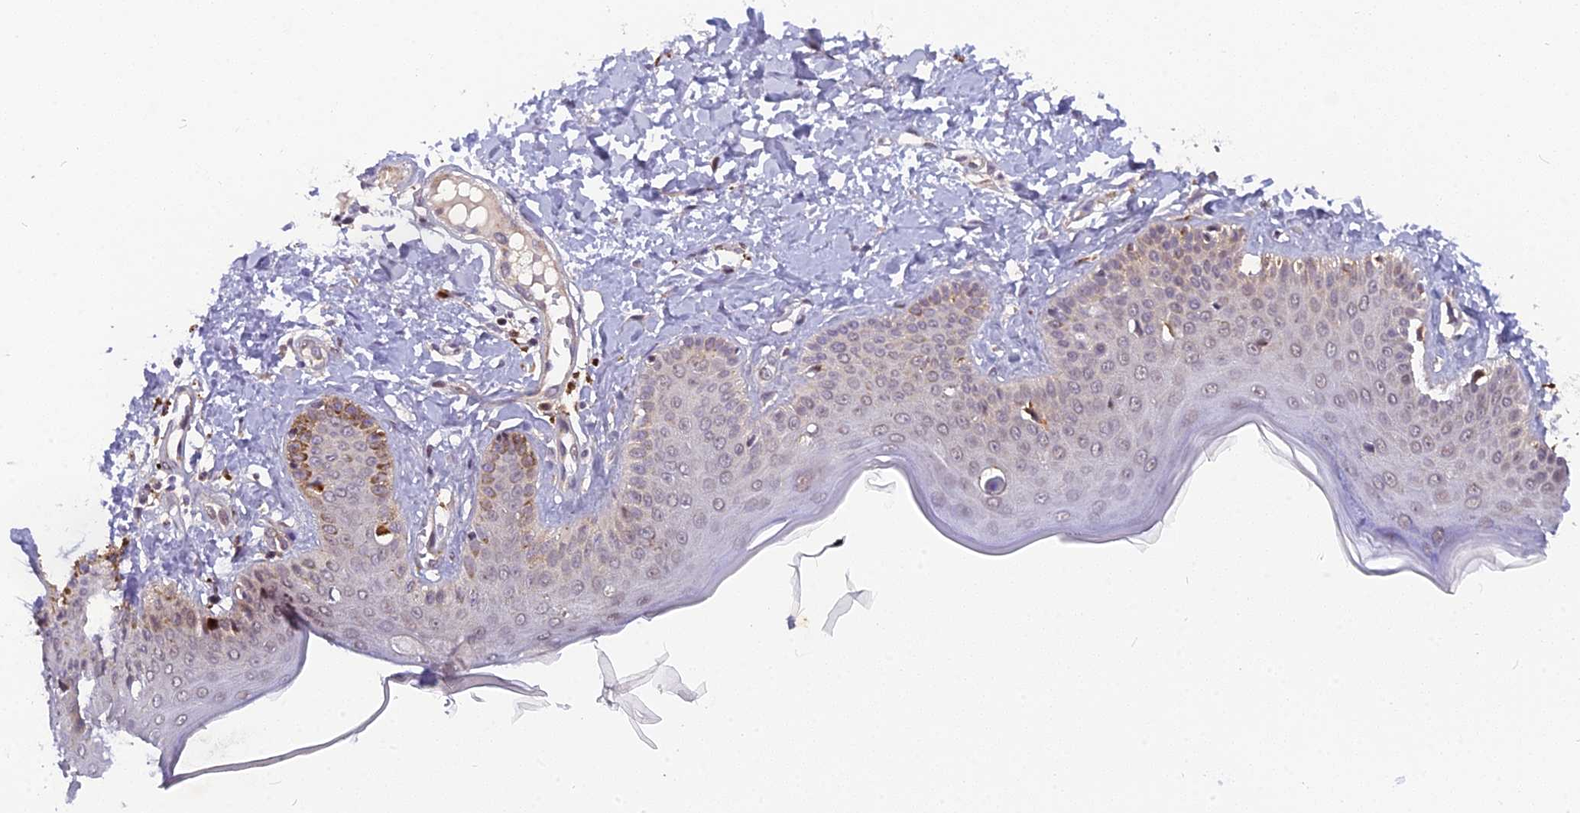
{"staining": {"intensity": "negative", "quantity": "none", "location": "none"}, "tissue": "skin", "cell_type": "Fibroblasts", "image_type": "normal", "snomed": [{"axis": "morphology", "description": "Normal tissue, NOS"}, {"axis": "topography", "description": "Skin"}], "caption": "The photomicrograph displays no staining of fibroblasts in normal skin. (Stains: DAB IHC with hematoxylin counter stain, Microscopy: brightfield microscopy at high magnification).", "gene": "CMC1", "patient": {"sex": "male", "age": 52}}